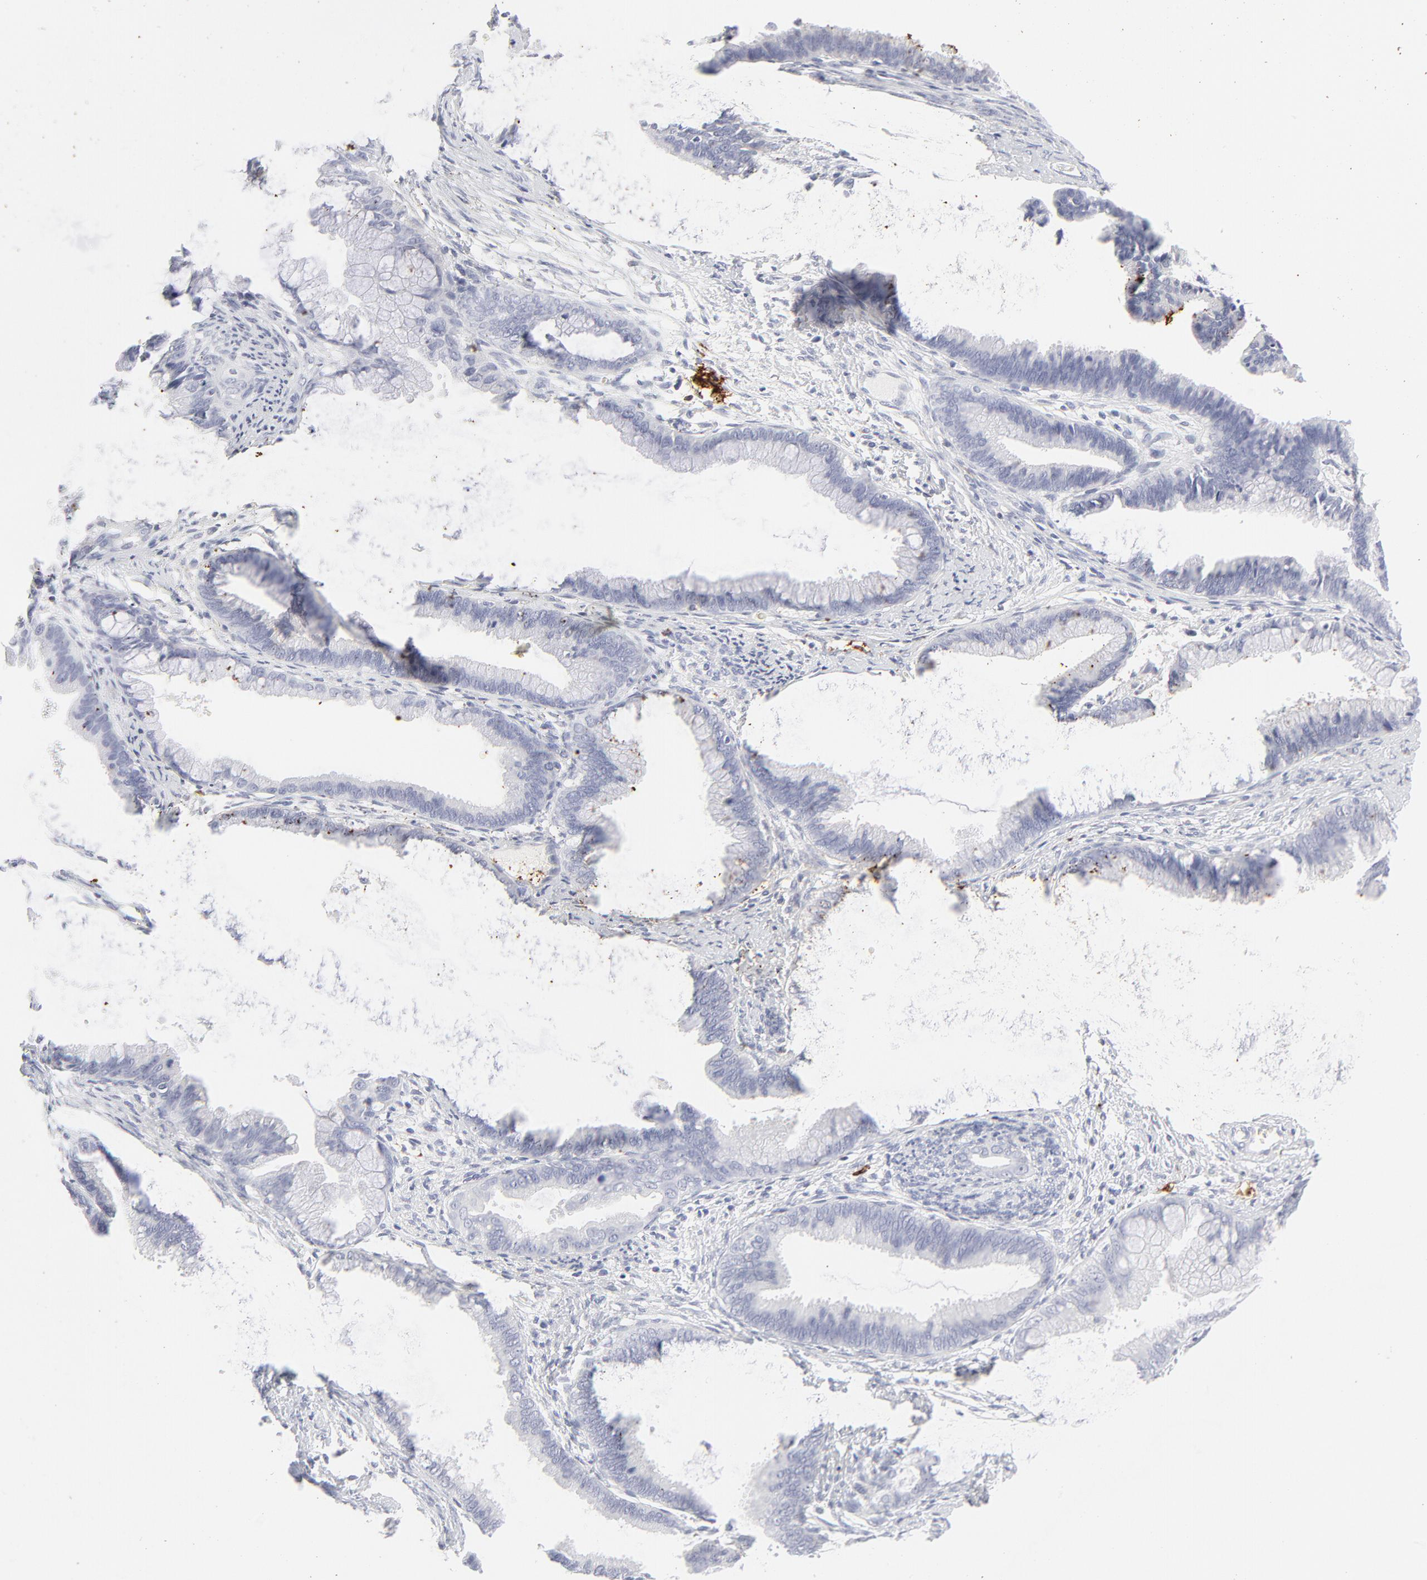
{"staining": {"intensity": "negative", "quantity": "none", "location": "none"}, "tissue": "cervical cancer", "cell_type": "Tumor cells", "image_type": "cancer", "snomed": [{"axis": "morphology", "description": "Adenocarcinoma, NOS"}, {"axis": "topography", "description": "Cervix"}], "caption": "Tumor cells show no significant positivity in cervical cancer (adenocarcinoma).", "gene": "CCR7", "patient": {"sex": "female", "age": 47}}